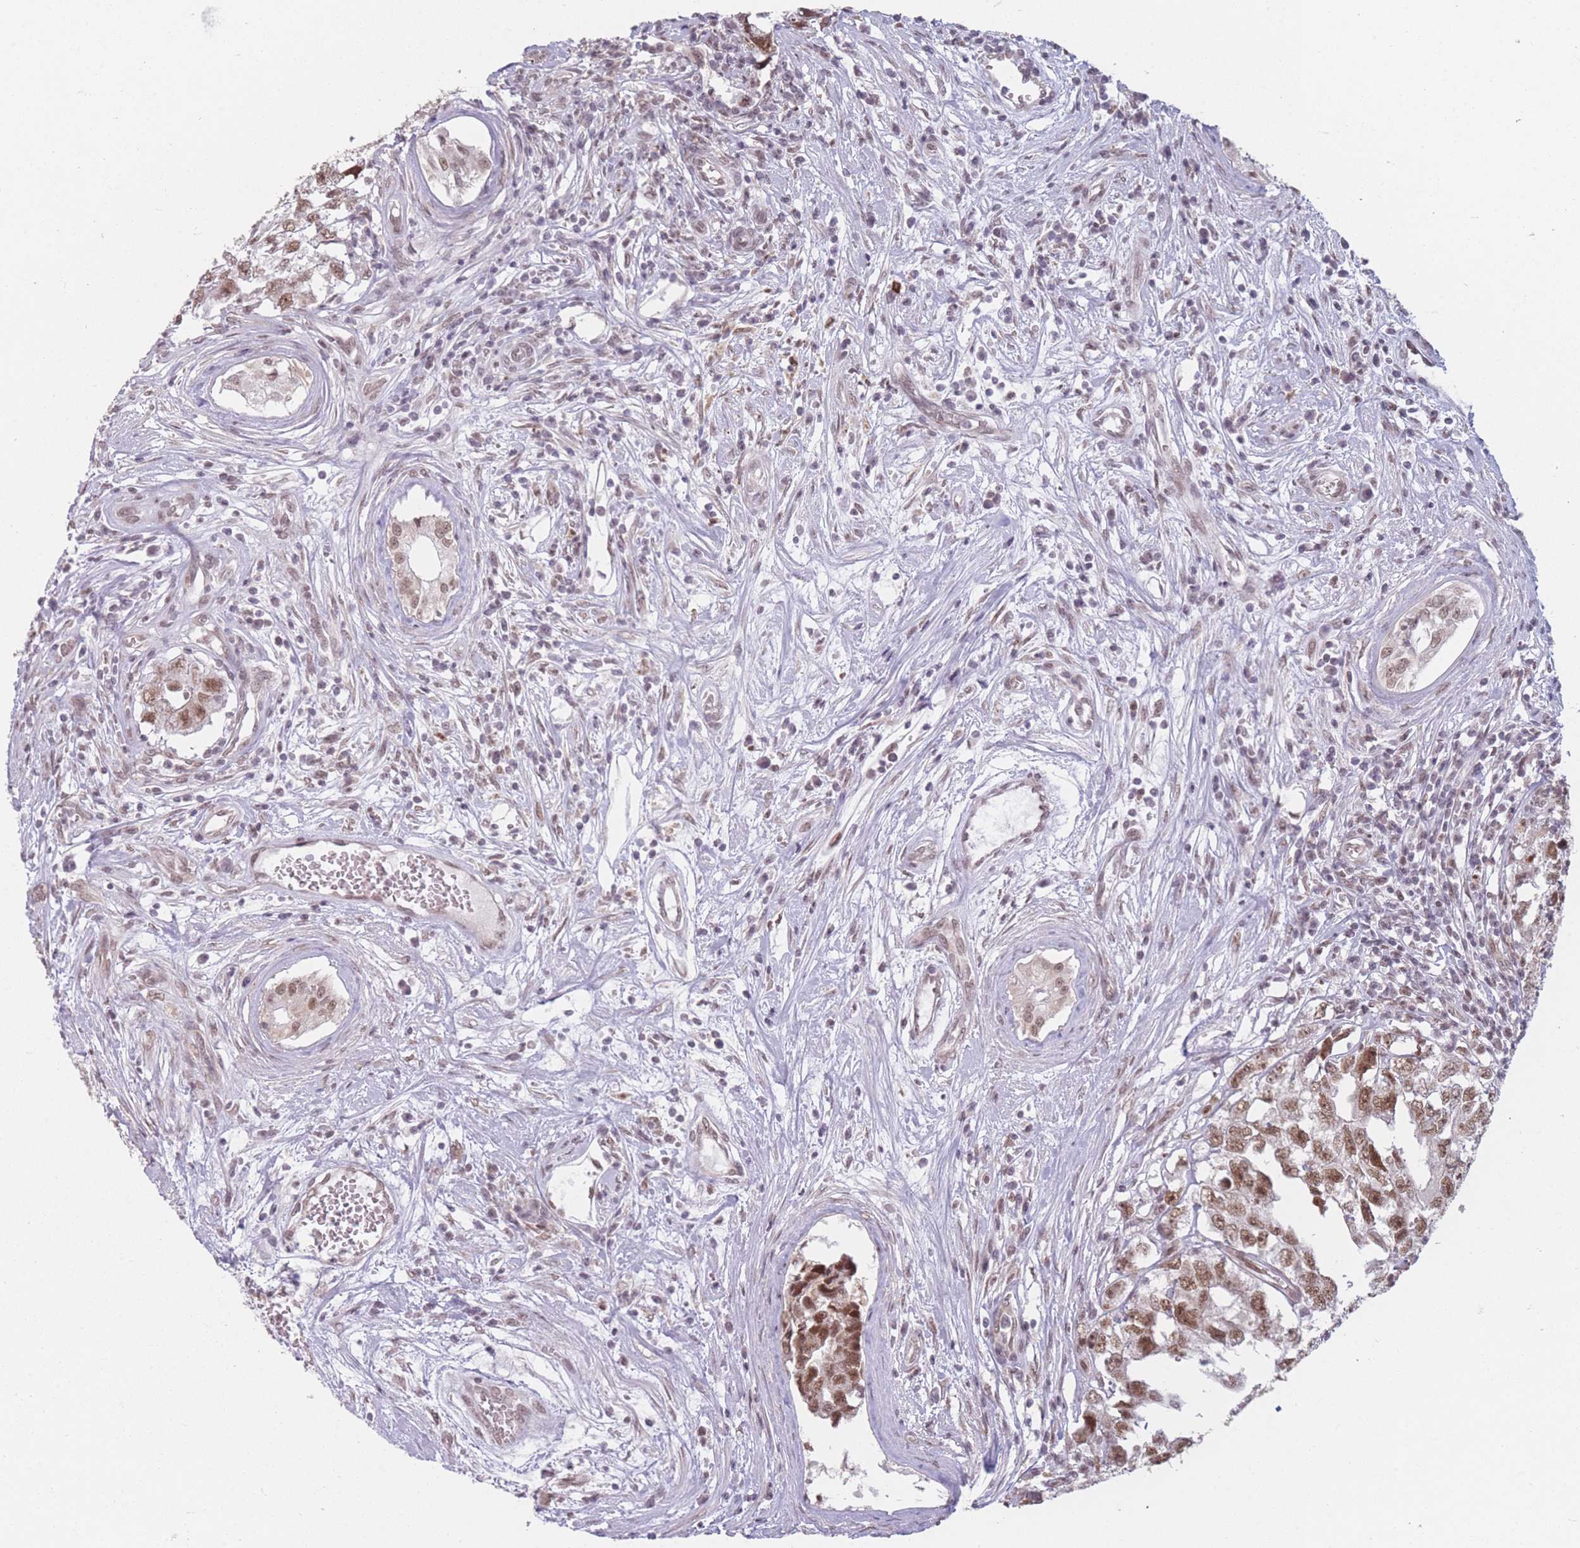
{"staining": {"intensity": "moderate", "quantity": ">75%", "location": "nuclear"}, "tissue": "testis cancer", "cell_type": "Tumor cells", "image_type": "cancer", "snomed": [{"axis": "morphology", "description": "Carcinoma, Embryonal, NOS"}, {"axis": "topography", "description": "Testis"}], "caption": "Brown immunohistochemical staining in human testis cancer (embryonal carcinoma) shows moderate nuclear positivity in about >75% of tumor cells. (Brightfield microscopy of DAB IHC at high magnification).", "gene": "SUPT6H", "patient": {"sex": "male", "age": 22}}